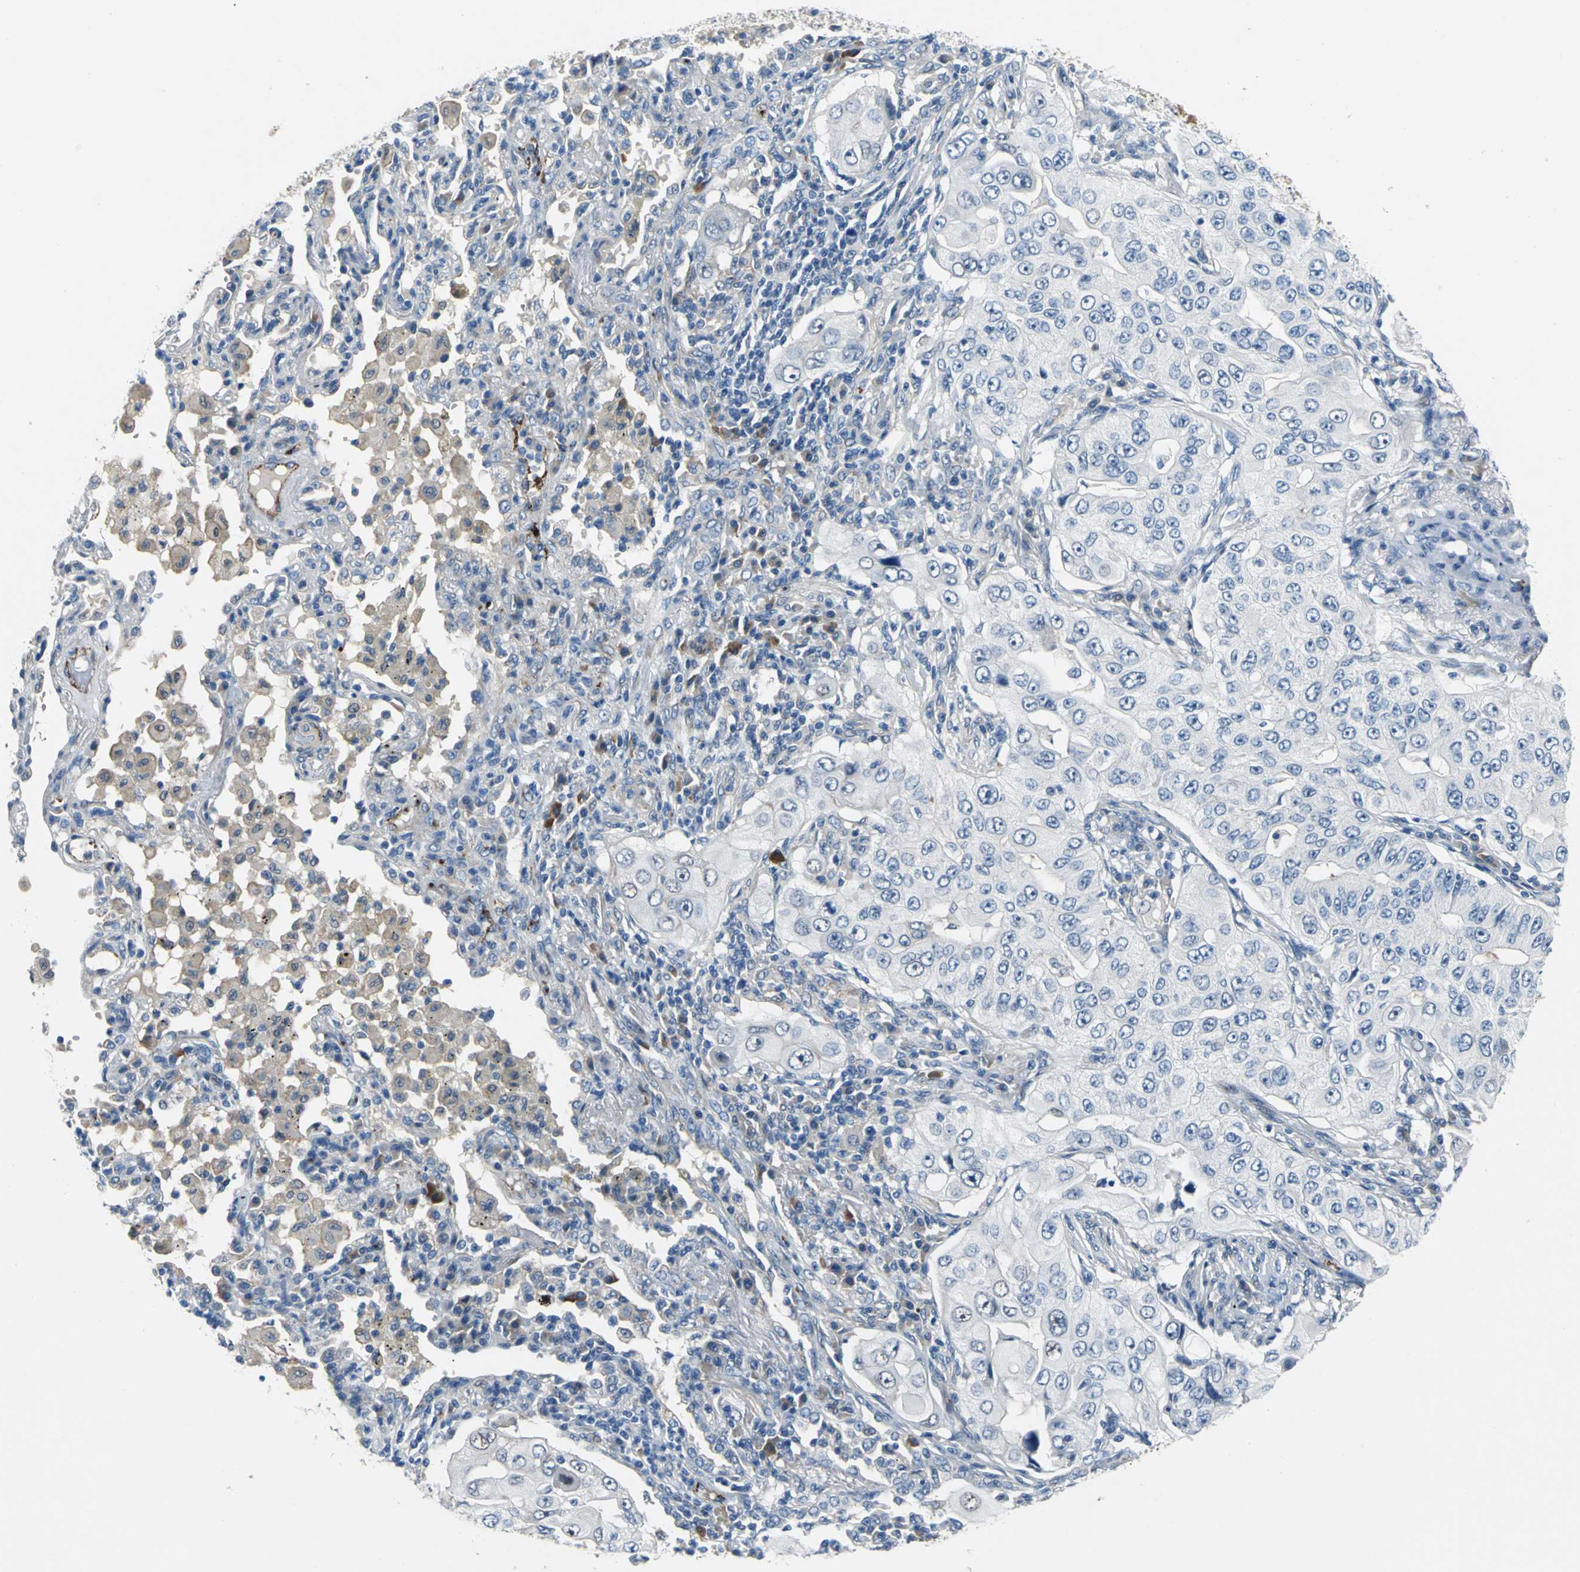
{"staining": {"intensity": "negative", "quantity": "none", "location": "none"}, "tissue": "lung cancer", "cell_type": "Tumor cells", "image_type": "cancer", "snomed": [{"axis": "morphology", "description": "Adenocarcinoma, NOS"}, {"axis": "topography", "description": "Lung"}], "caption": "This image is of adenocarcinoma (lung) stained with immunohistochemistry to label a protein in brown with the nuclei are counter-stained blue. There is no positivity in tumor cells.", "gene": "SELP", "patient": {"sex": "male", "age": 84}}